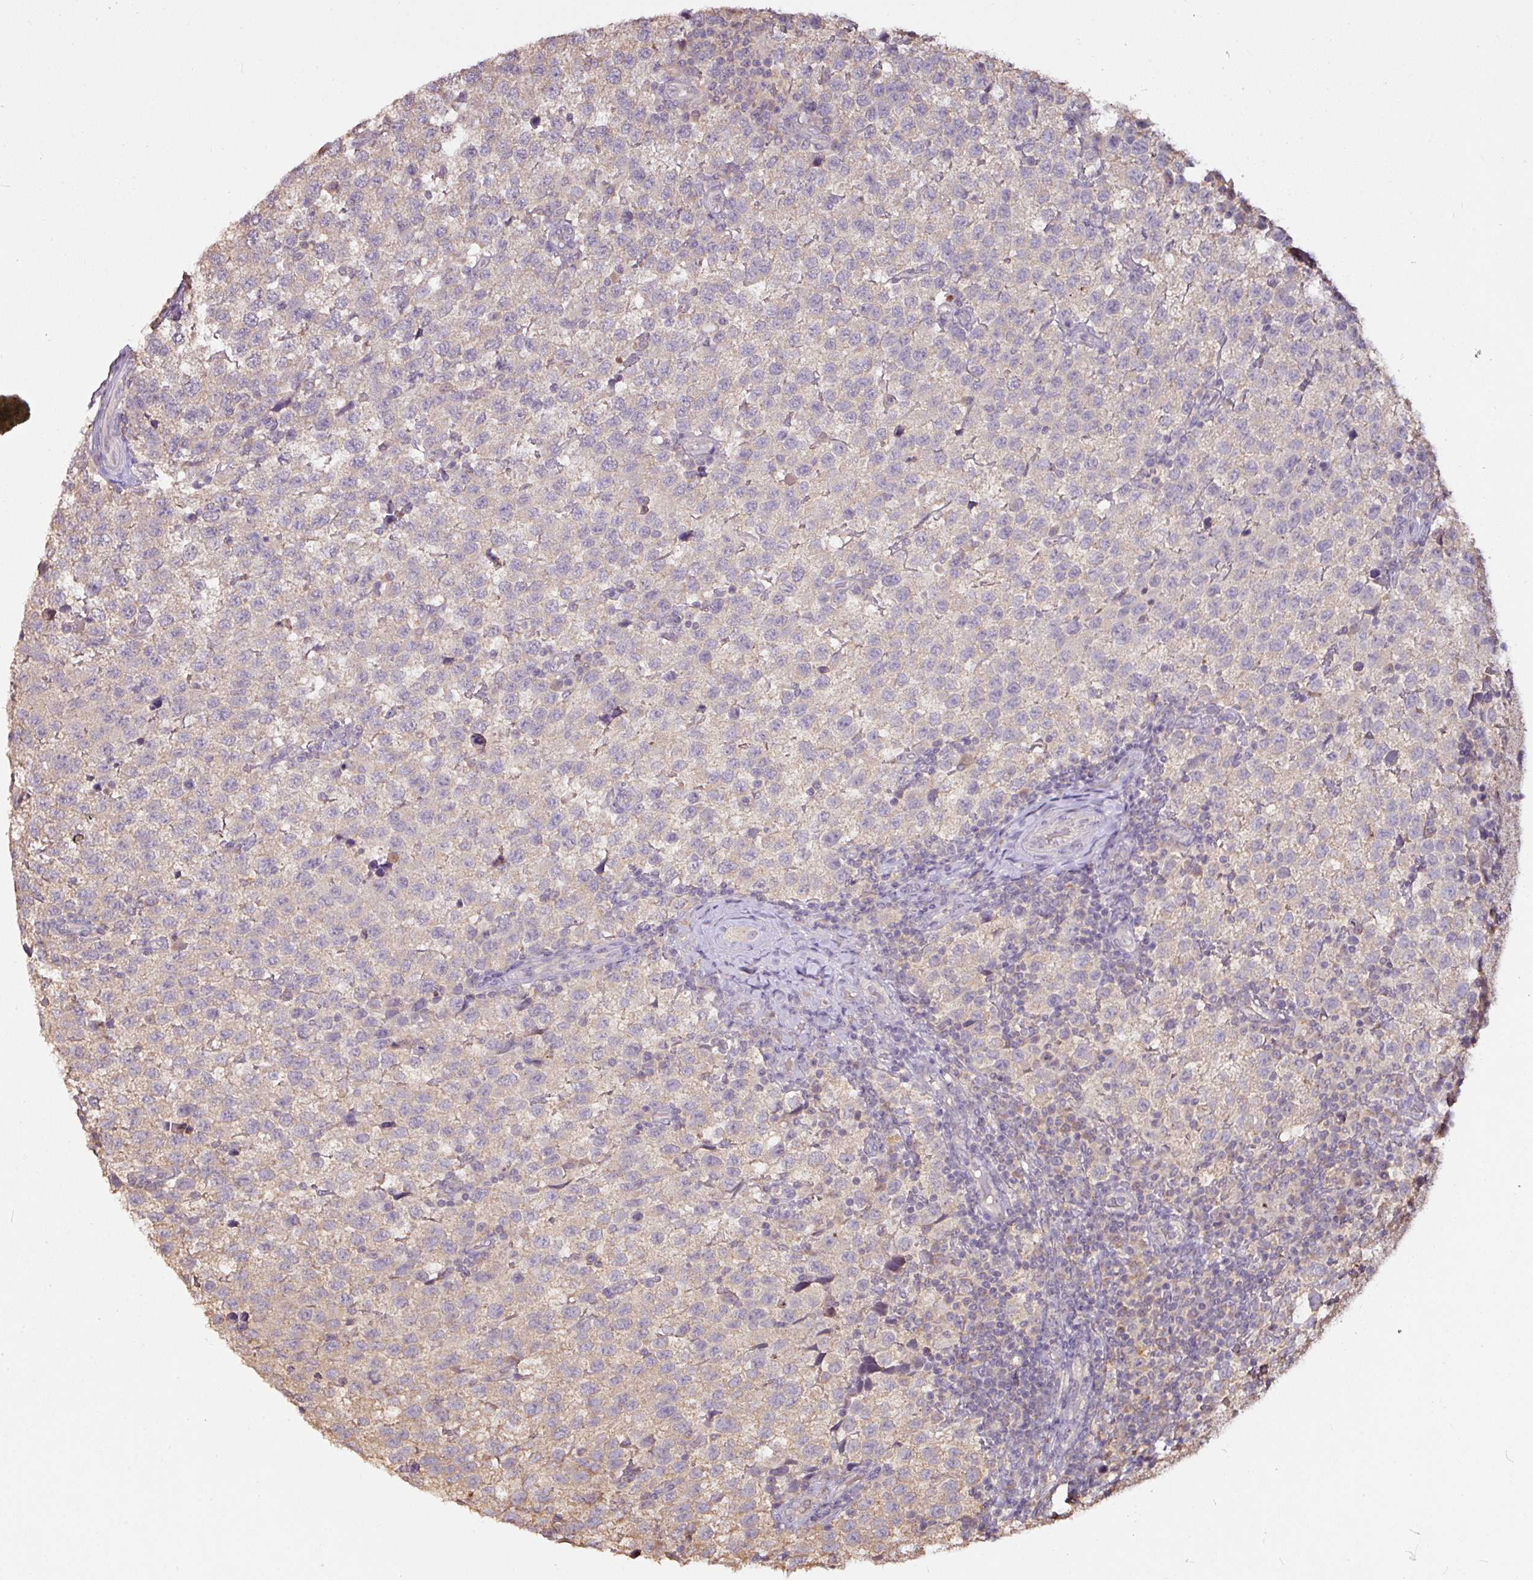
{"staining": {"intensity": "negative", "quantity": "none", "location": "none"}, "tissue": "testis cancer", "cell_type": "Tumor cells", "image_type": "cancer", "snomed": [{"axis": "morphology", "description": "Seminoma, NOS"}, {"axis": "topography", "description": "Testis"}], "caption": "Tumor cells show no significant positivity in testis seminoma.", "gene": "RPL38", "patient": {"sex": "male", "age": 34}}